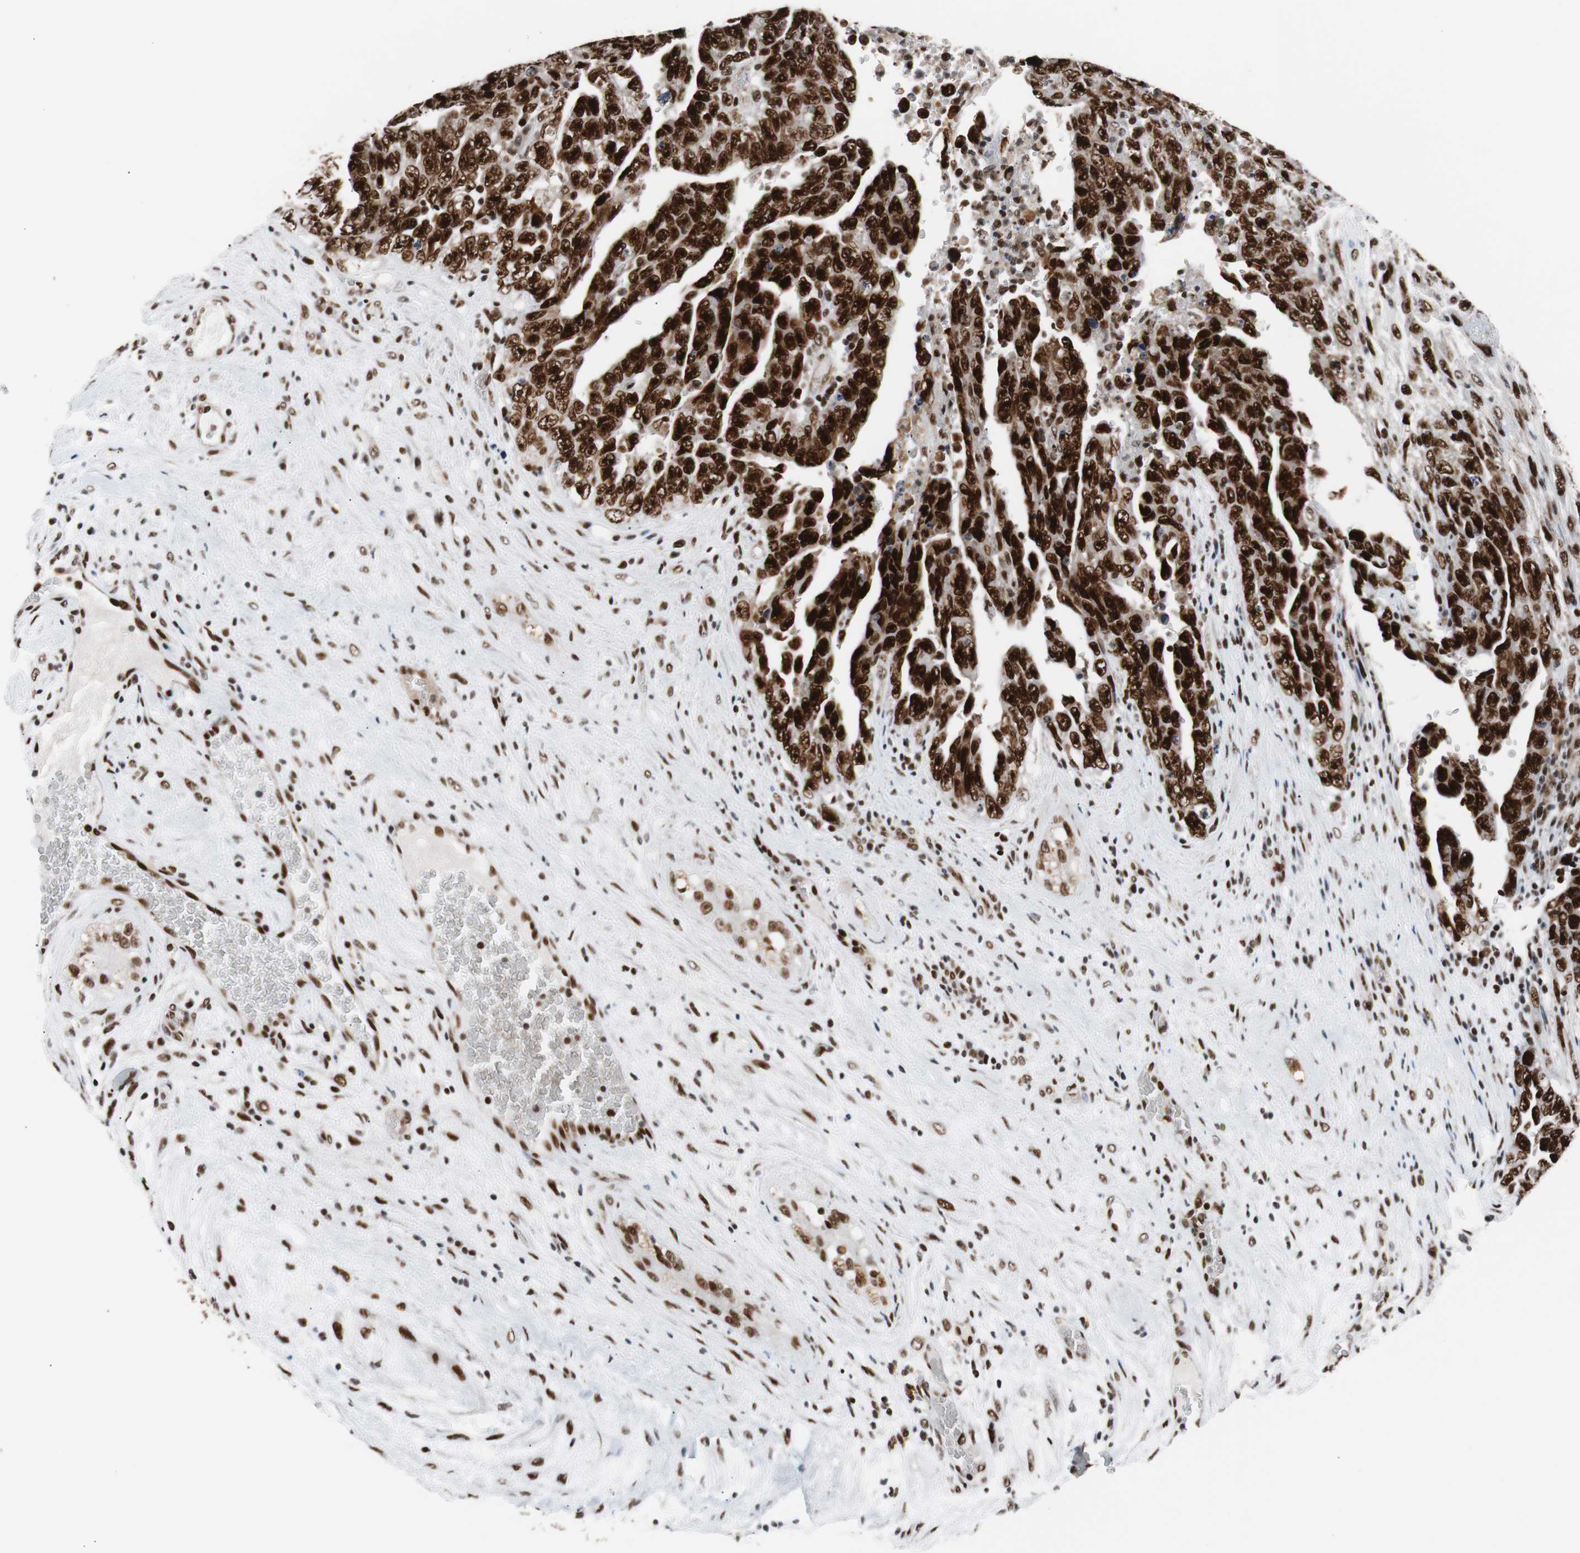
{"staining": {"intensity": "strong", "quantity": ">75%", "location": "nuclear"}, "tissue": "testis cancer", "cell_type": "Tumor cells", "image_type": "cancer", "snomed": [{"axis": "morphology", "description": "Carcinoma, Embryonal, NOS"}, {"axis": "topography", "description": "Testis"}], "caption": "Protein expression analysis of testis embryonal carcinoma demonstrates strong nuclear staining in approximately >75% of tumor cells.", "gene": "NBL1", "patient": {"sex": "male", "age": 28}}